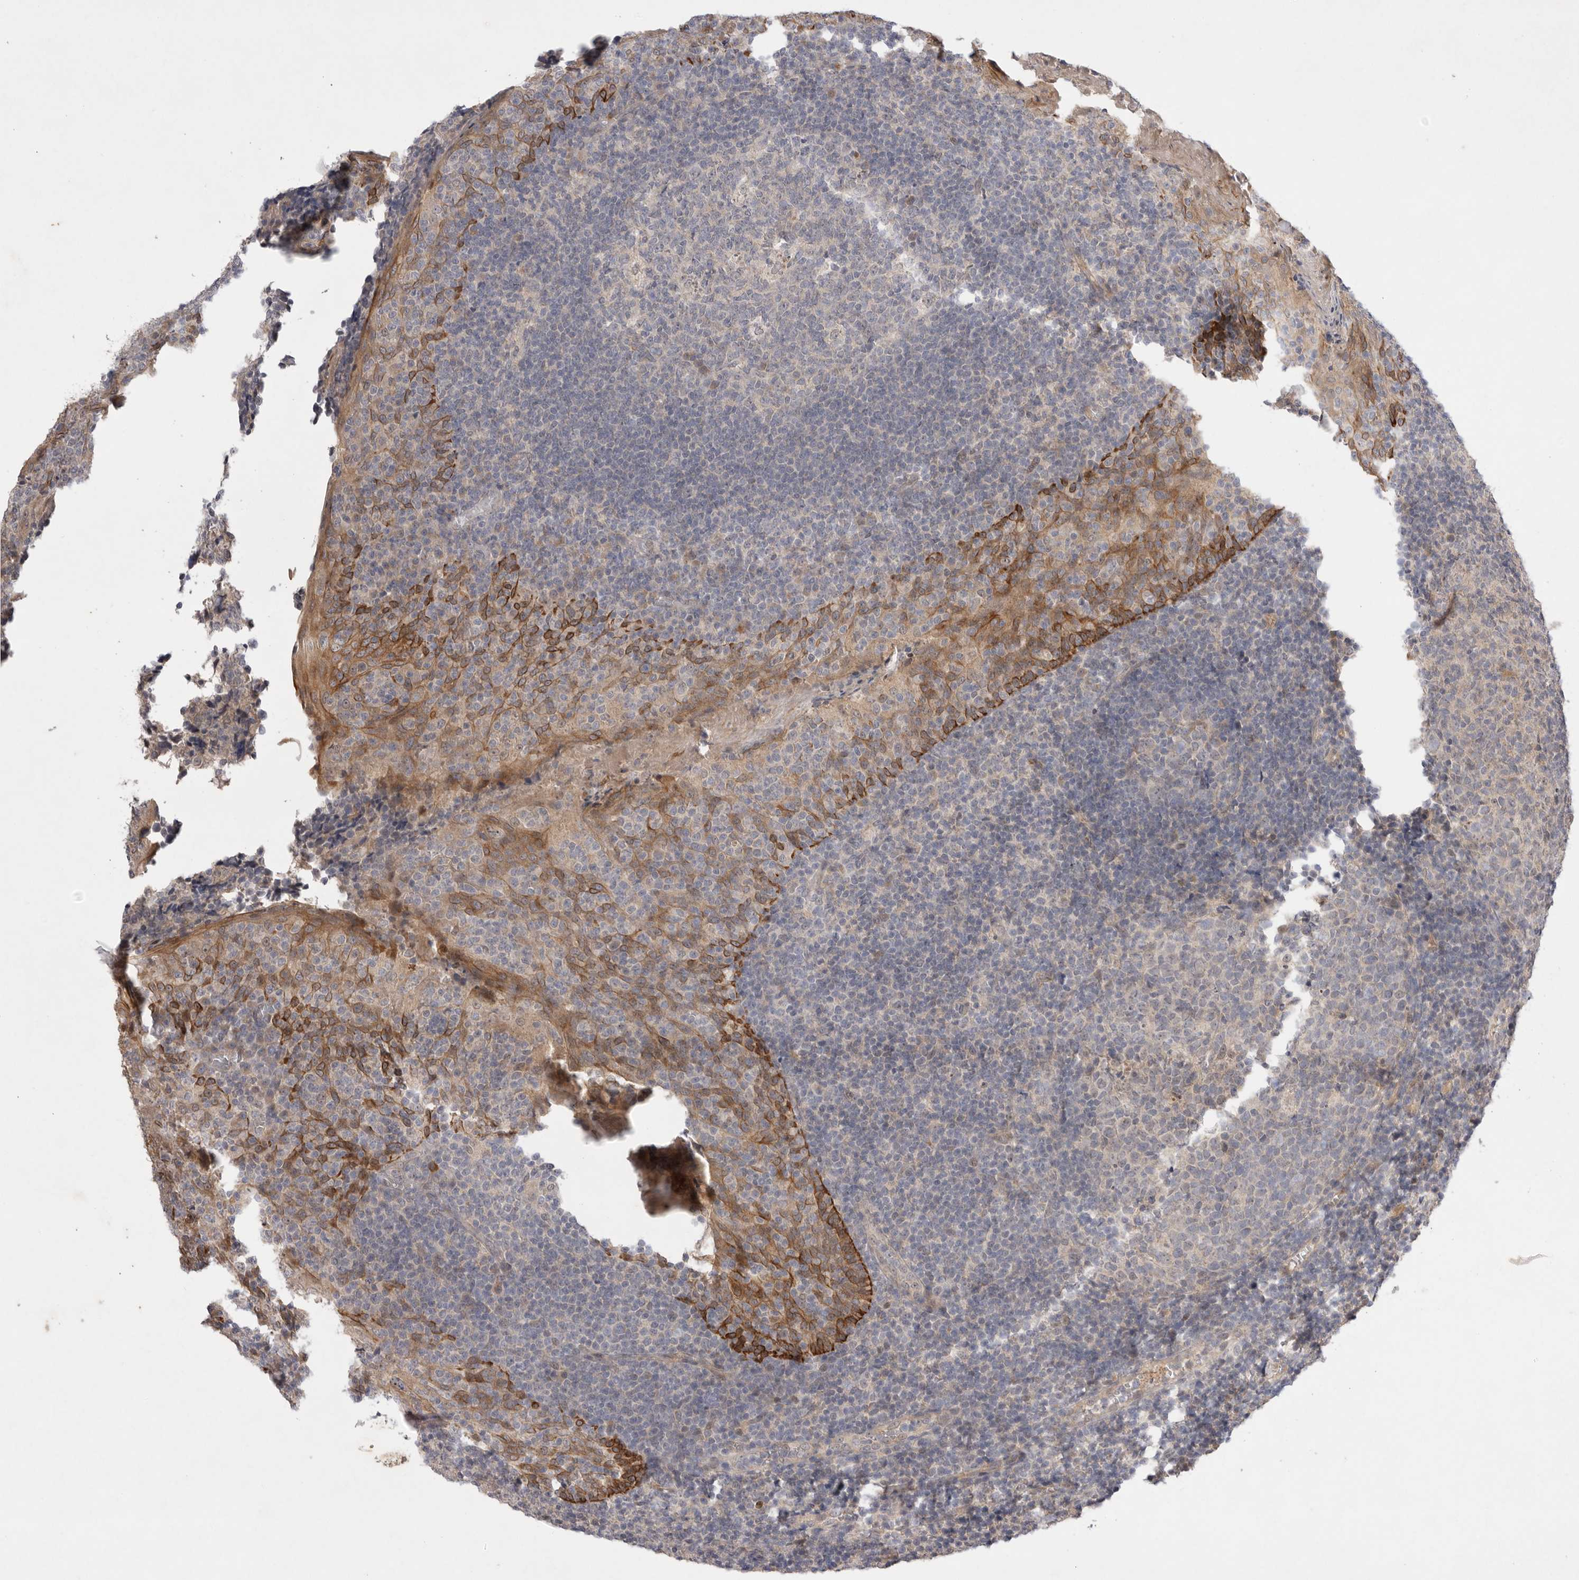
{"staining": {"intensity": "negative", "quantity": "none", "location": "none"}, "tissue": "tonsil", "cell_type": "Germinal center cells", "image_type": "normal", "snomed": [{"axis": "morphology", "description": "Normal tissue, NOS"}, {"axis": "topography", "description": "Tonsil"}], "caption": "High power microscopy image of an IHC image of benign tonsil, revealing no significant expression in germinal center cells.", "gene": "PTPDC1", "patient": {"sex": "female", "age": 19}}